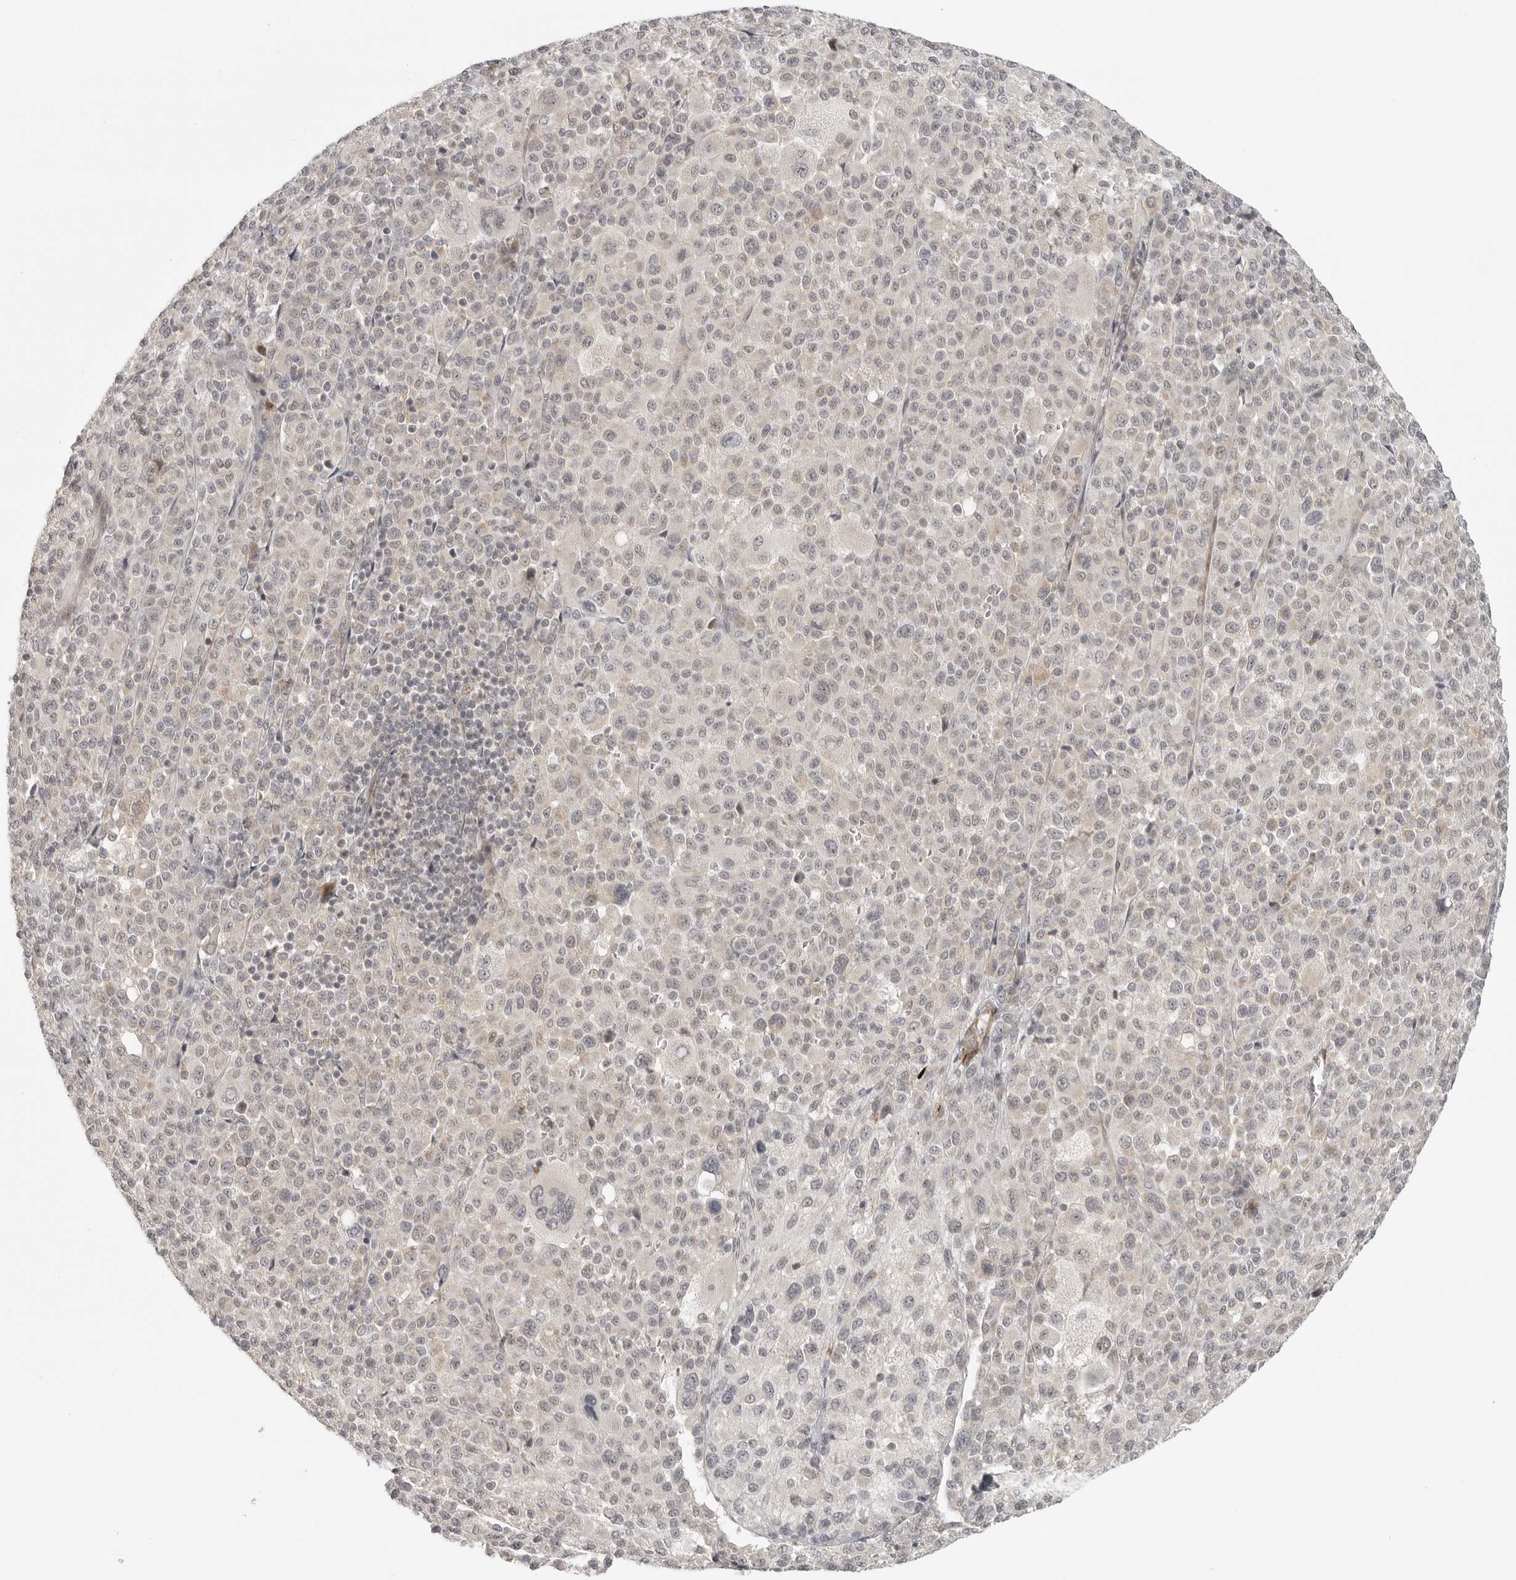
{"staining": {"intensity": "negative", "quantity": "none", "location": "none"}, "tissue": "melanoma", "cell_type": "Tumor cells", "image_type": "cancer", "snomed": [{"axis": "morphology", "description": "Malignant melanoma, Metastatic site"}, {"axis": "topography", "description": "Skin"}], "caption": "Immunohistochemical staining of human malignant melanoma (metastatic site) shows no significant staining in tumor cells.", "gene": "TUT4", "patient": {"sex": "female", "age": 74}}